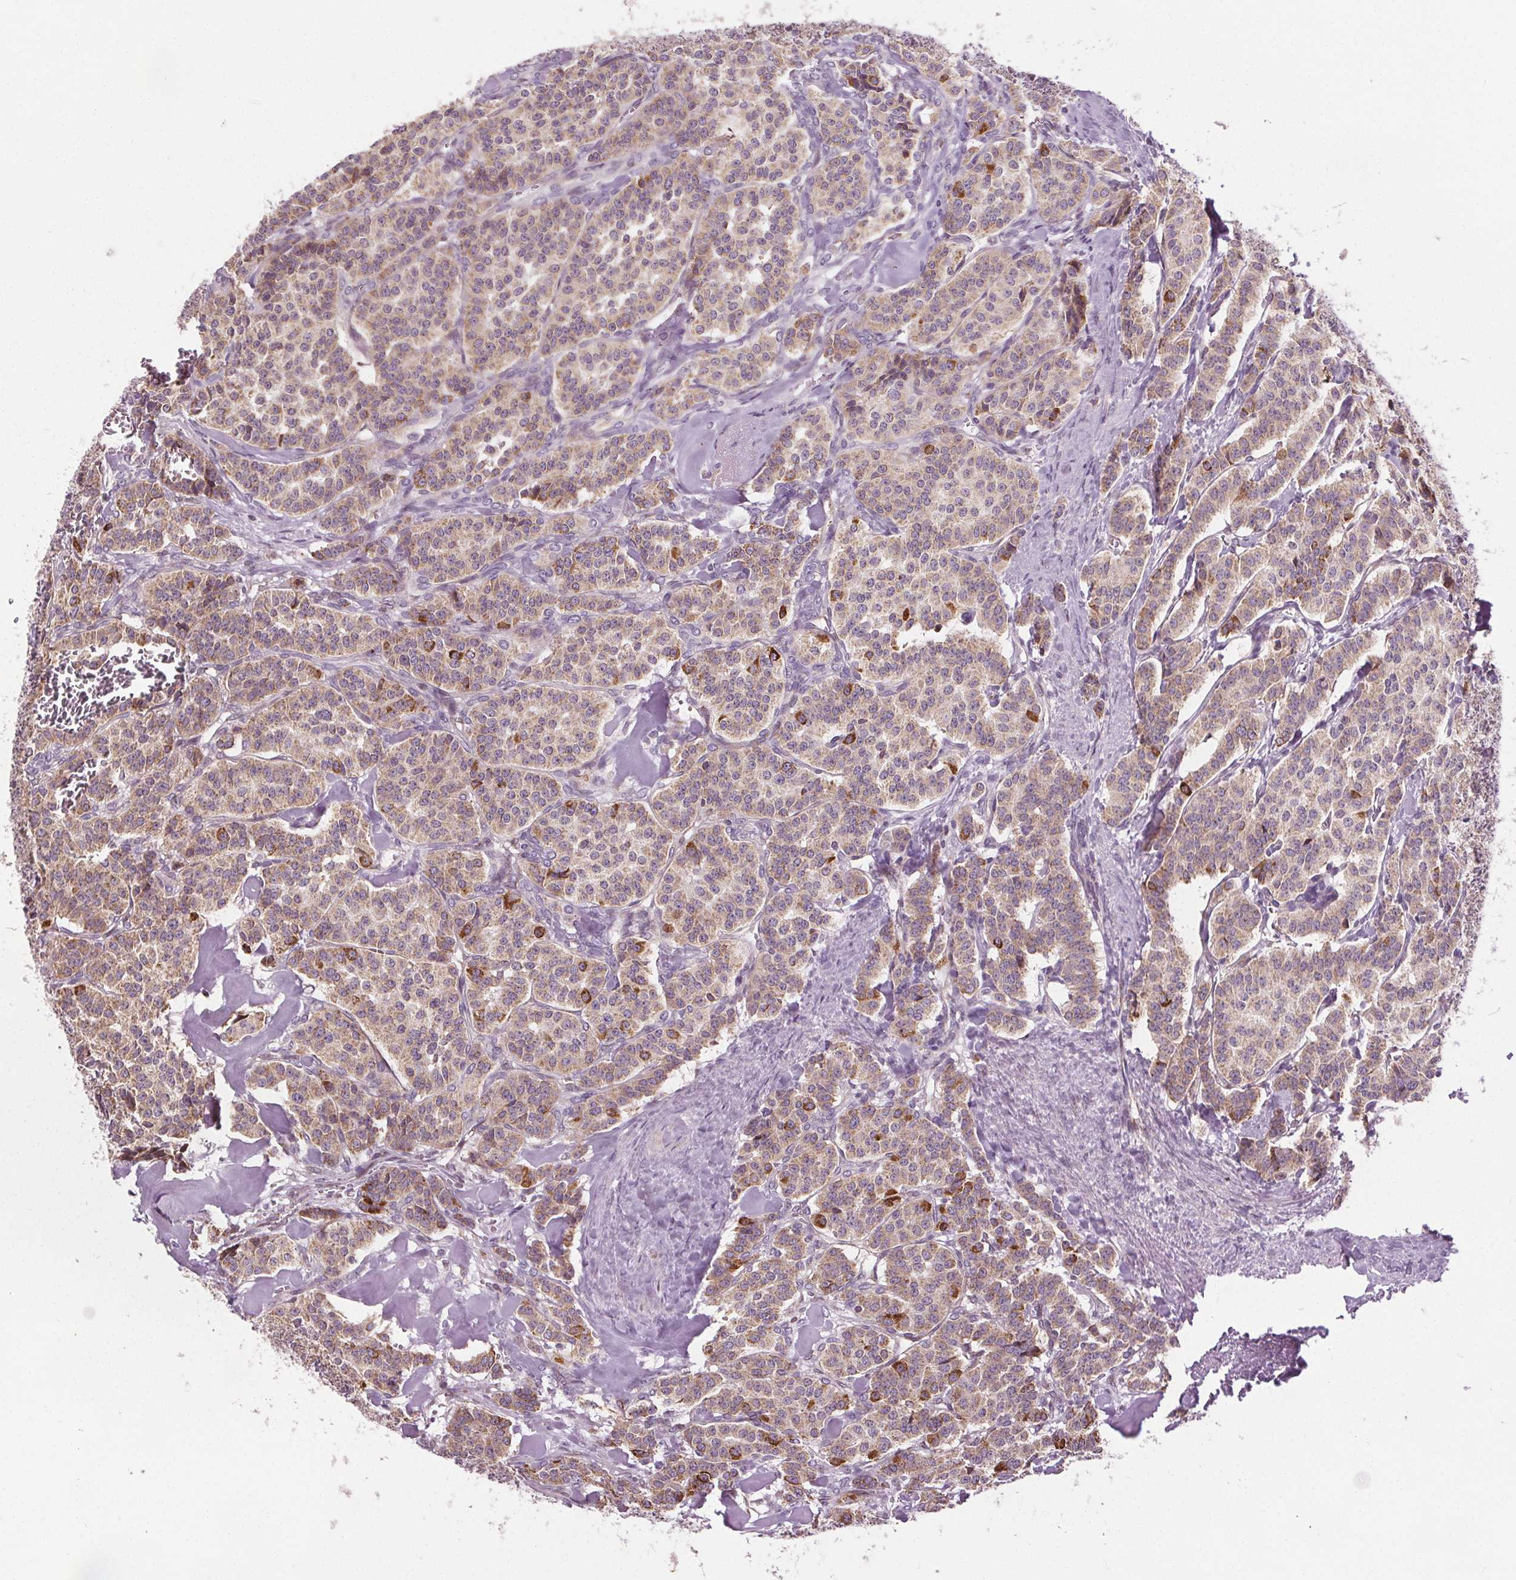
{"staining": {"intensity": "moderate", "quantity": "<25%", "location": "cytoplasmic/membranous"}, "tissue": "carcinoid", "cell_type": "Tumor cells", "image_type": "cancer", "snomed": [{"axis": "morphology", "description": "Normal tissue, NOS"}, {"axis": "morphology", "description": "Carcinoid, malignant, NOS"}, {"axis": "topography", "description": "Lung"}], "caption": "A micrograph of carcinoid stained for a protein exhibits moderate cytoplasmic/membranous brown staining in tumor cells.", "gene": "LFNG", "patient": {"sex": "female", "age": 46}}